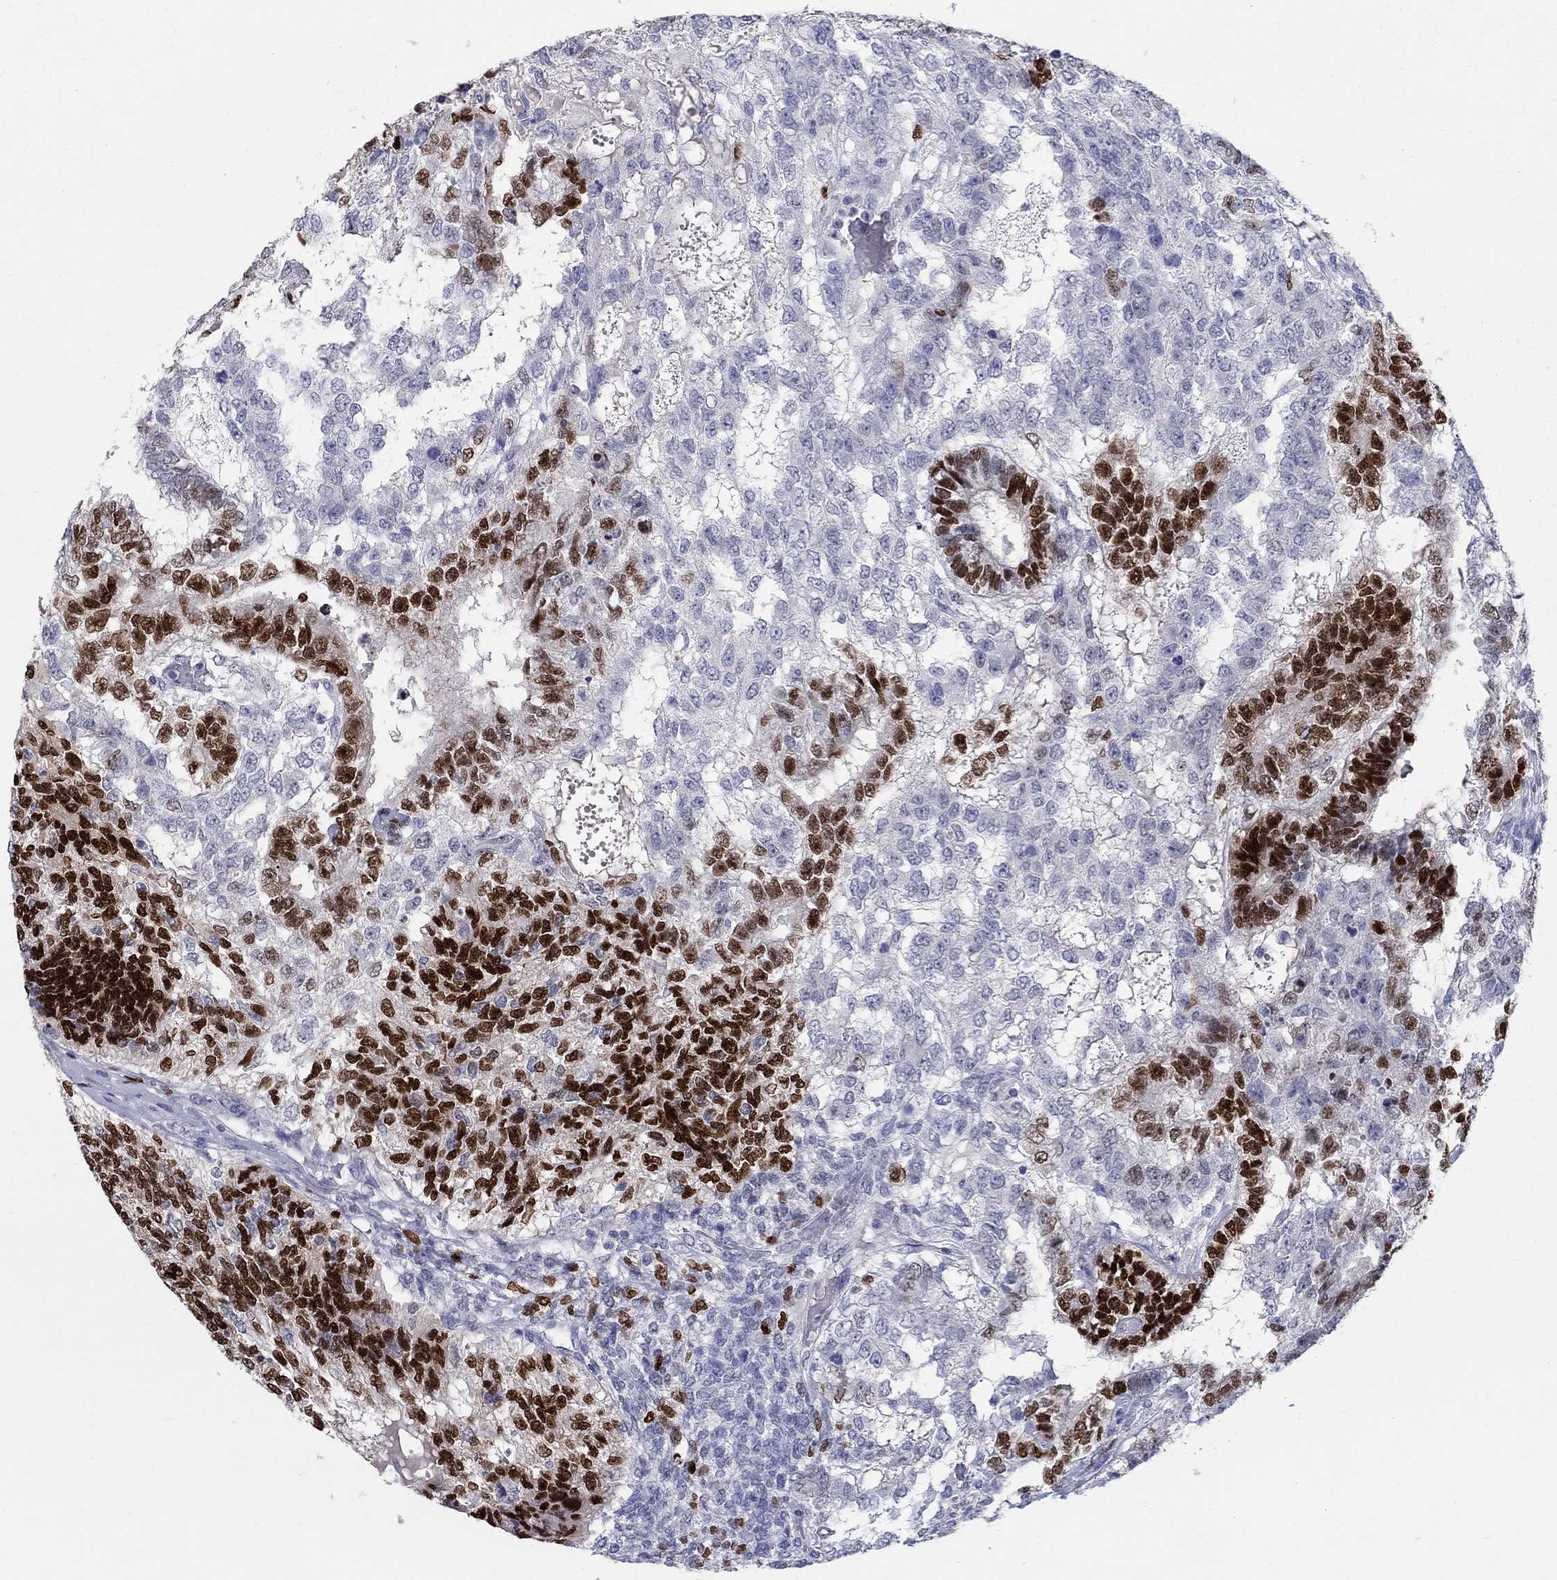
{"staining": {"intensity": "strong", "quantity": "25%-75%", "location": "nuclear"}, "tissue": "testis cancer", "cell_type": "Tumor cells", "image_type": "cancer", "snomed": [{"axis": "morphology", "description": "Seminoma, NOS"}, {"axis": "morphology", "description": "Carcinoma, Embryonal, NOS"}, {"axis": "topography", "description": "Testis"}], "caption": "A high-resolution image shows immunohistochemistry (IHC) staining of seminoma (testis), which reveals strong nuclear positivity in approximately 25%-75% of tumor cells.", "gene": "SOX2", "patient": {"sex": "male", "age": 41}}